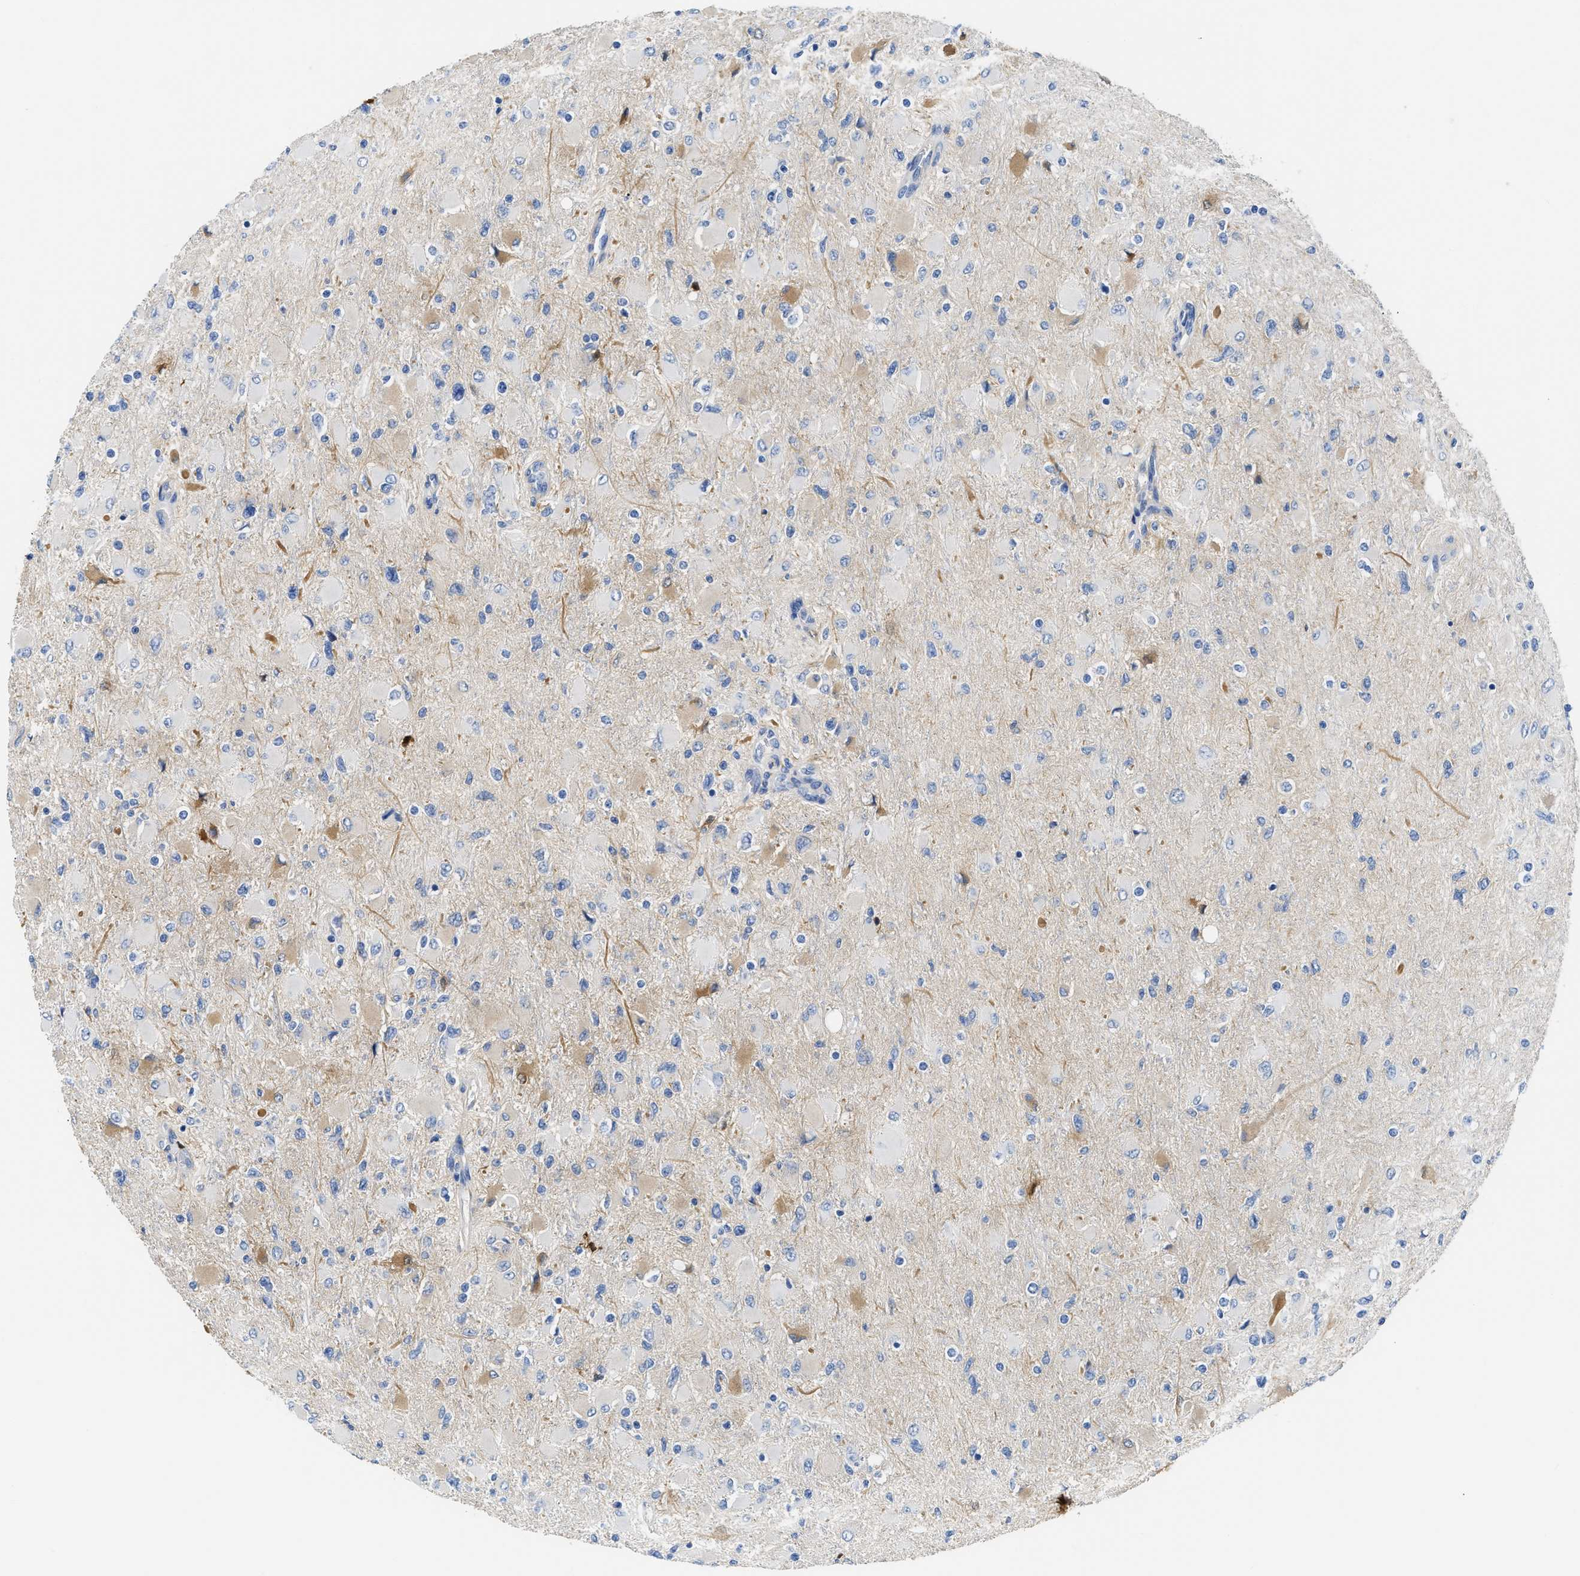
{"staining": {"intensity": "moderate", "quantity": "<25%", "location": "cytoplasmic/membranous"}, "tissue": "glioma", "cell_type": "Tumor cells", "image_type": "cancer", "snomed": [{"axis": "morphology", "description": "Glioma, malignant, High grade"}, {"axis": "topography", "description": "Cerebral cortex"}], "caption": "This is an image of IHC staining of glioma, which shows moderate staining in the cytoplasmic/membranous of tumor cells.", "gene": "GC", "patient": {"sex": "female", "age": 36}}